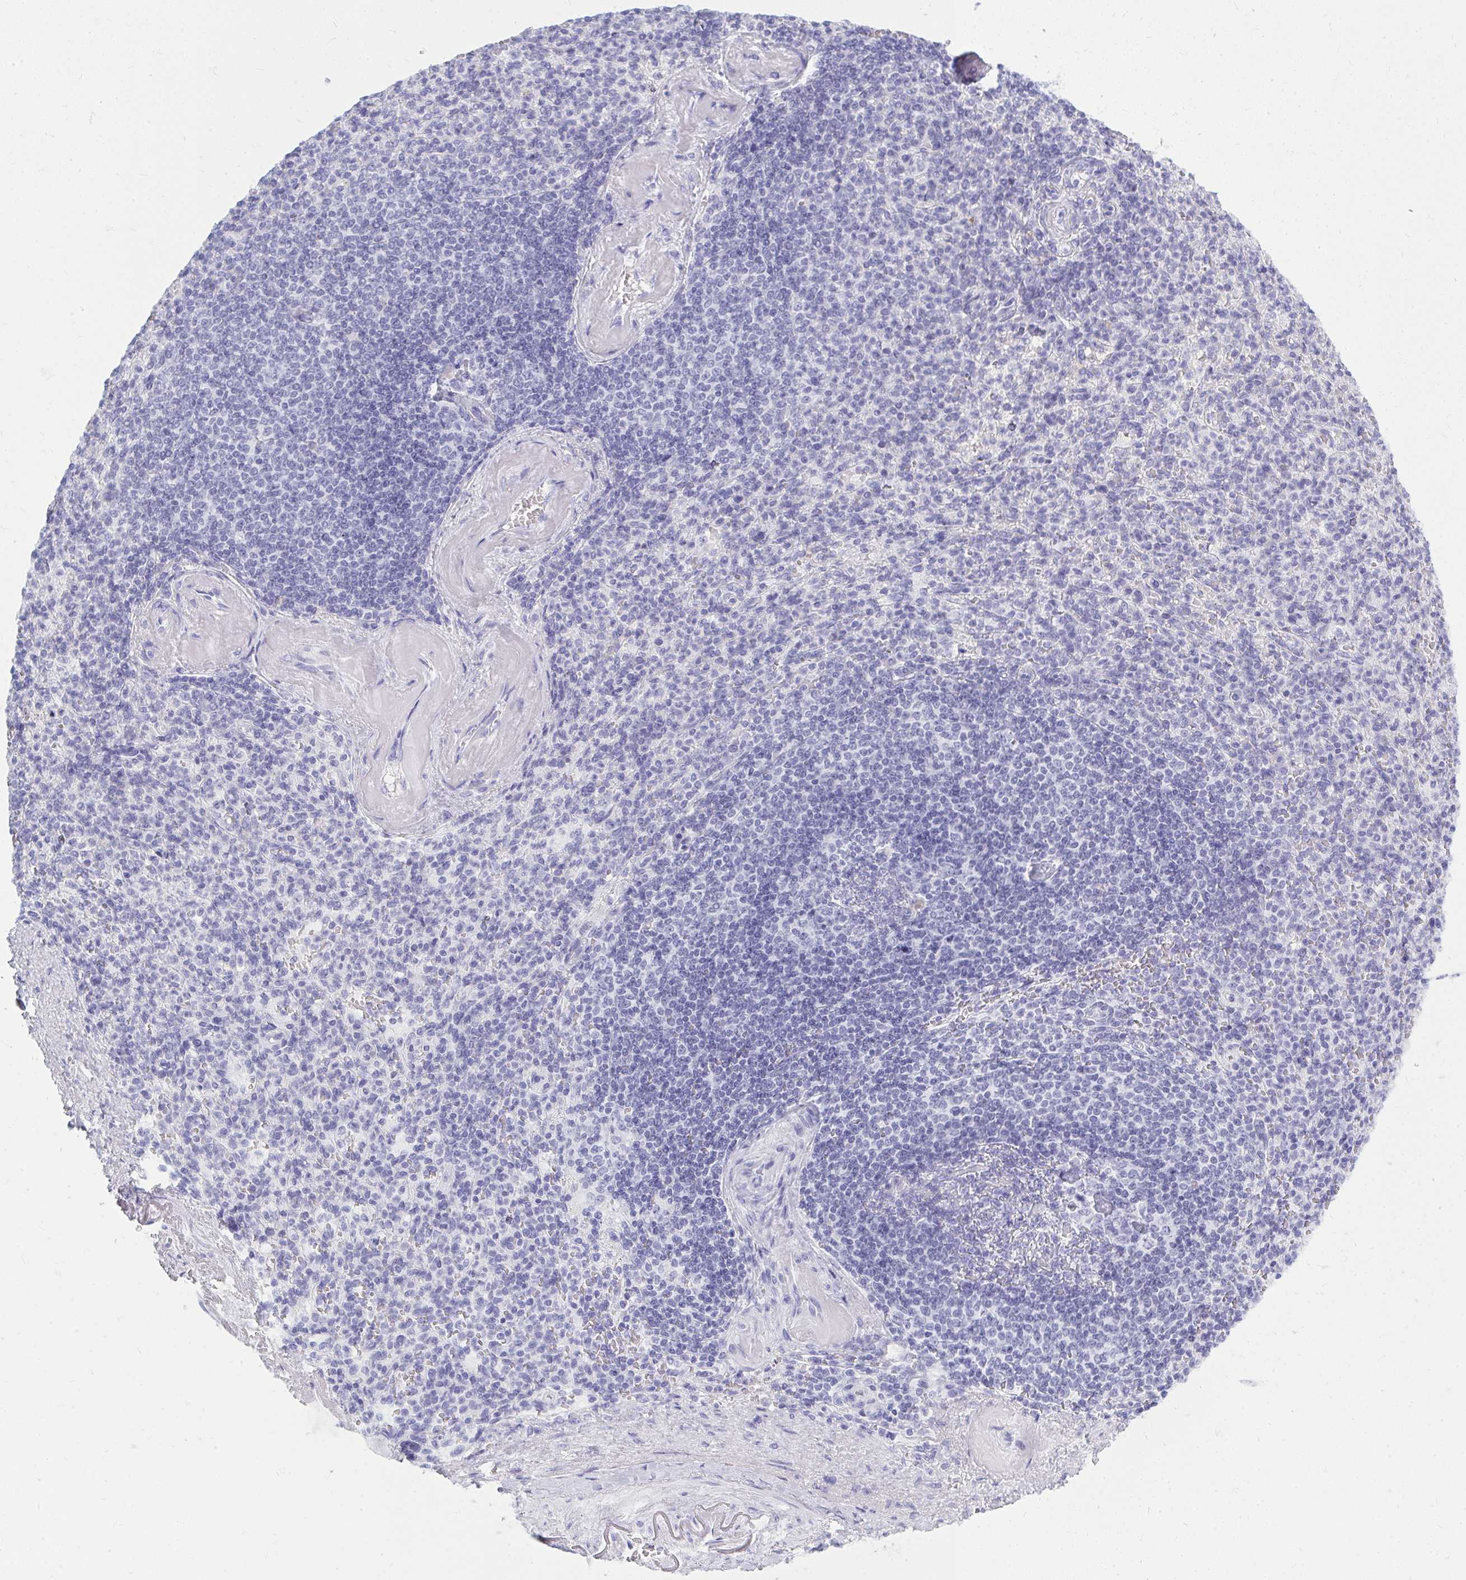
{"staining": {"intensity": "negative", "quantity": "none", "location": "none"}, "tissue": "spleen", "cell_type": "Cells in red pulp", "image_type": "normal", "snomed": [{"axis": "morphology", "description": "Normal tissue, NOS"}, {"axis": "topography", "description": "Spleen"}], "caption": "Cells in red pulp are negative for protein expression in normal human spleen. Nuclei are stained in blue.", "gene": "QDPR", "patient": {"sex": "female", "age": 74}}